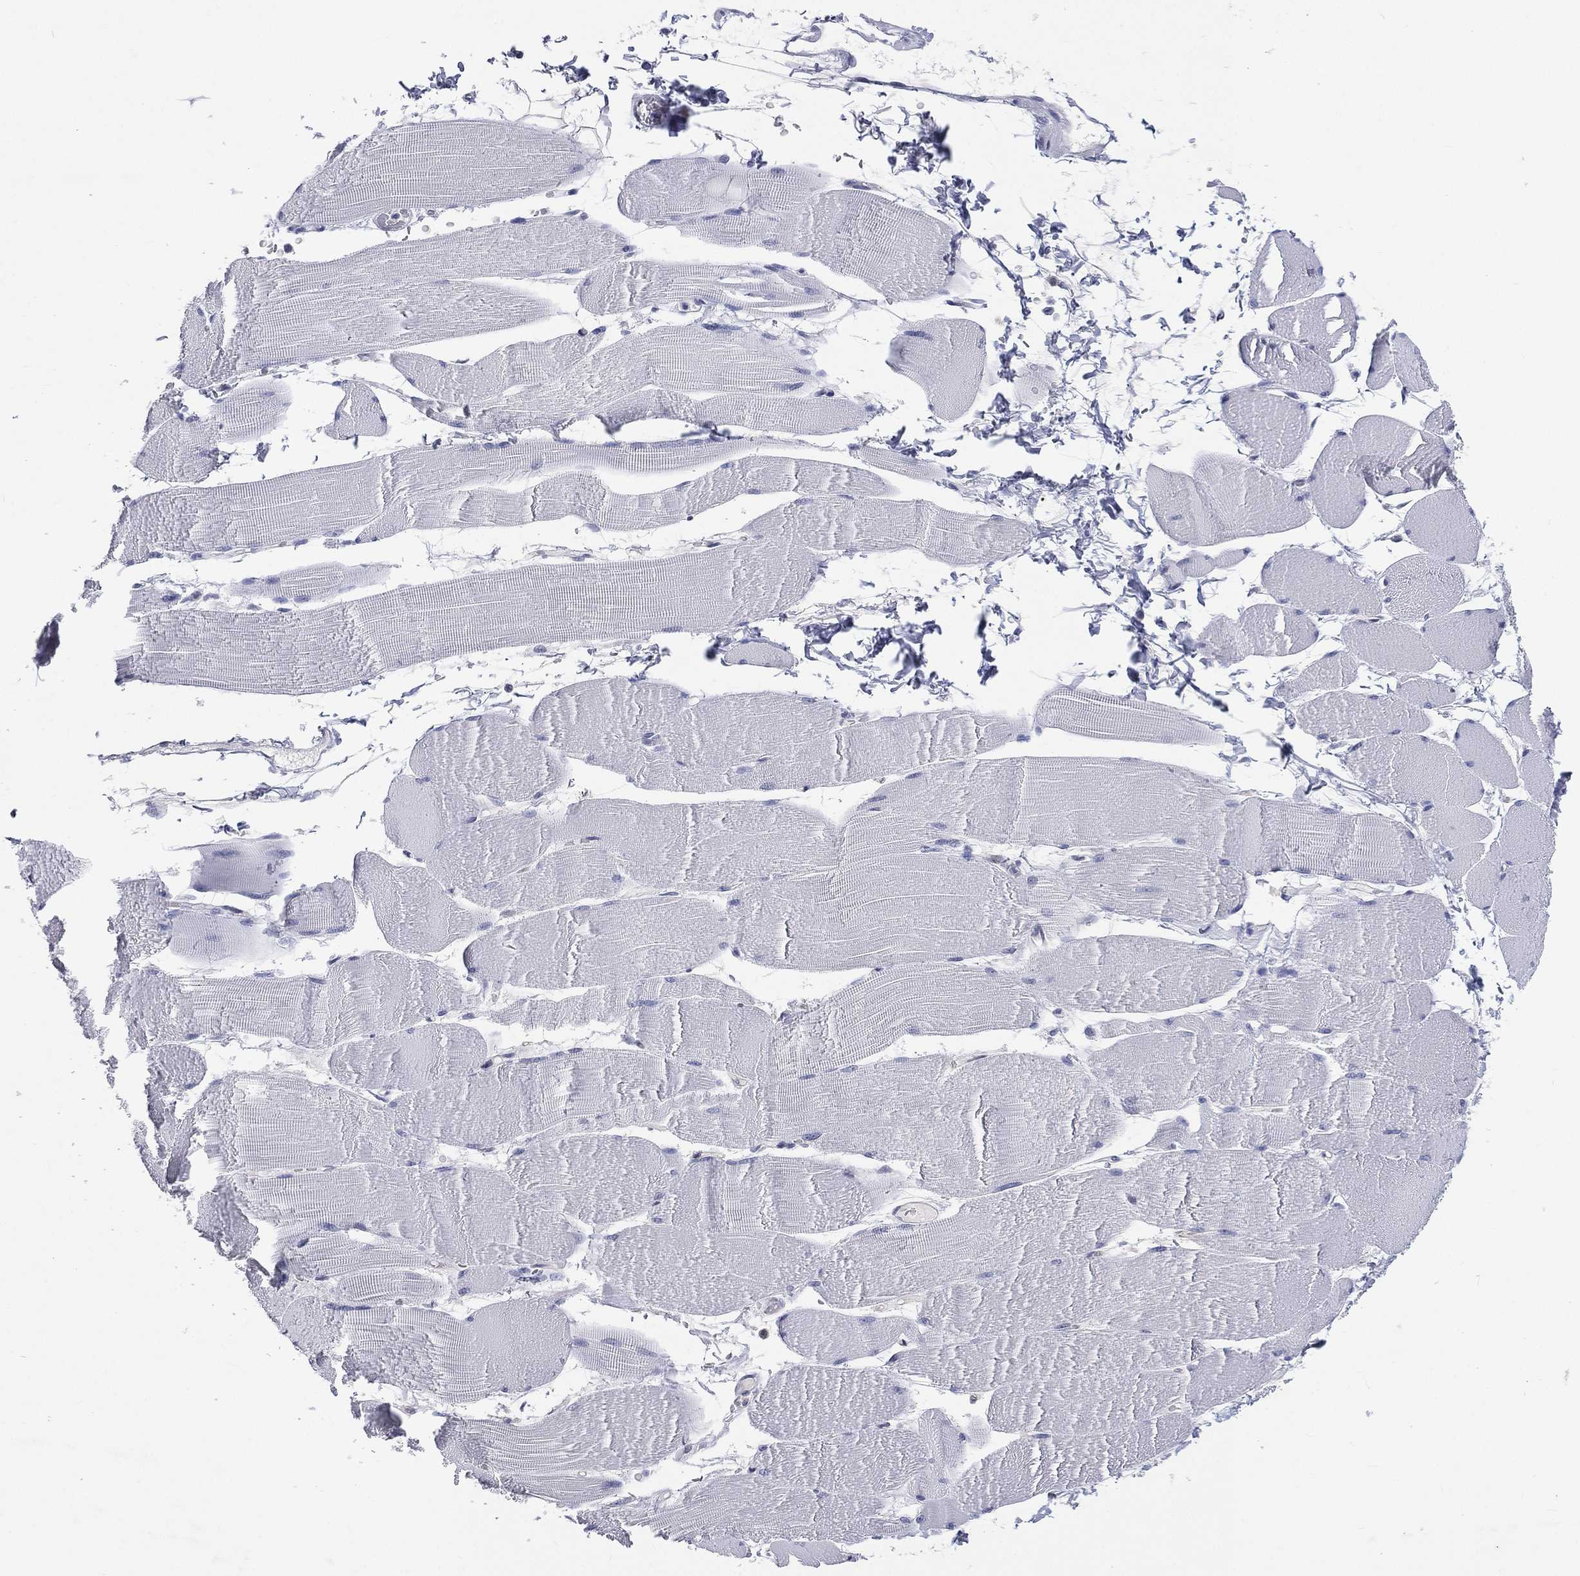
{"staining": {"intensity": "negative", "quantity": "none", "location": "none"}, "tissue": "skeletal muscle", "cell_type": "Myocytes", "image_type": "normal", "snomed": [{"axis": "morphology", "description": "Normal tissue, NOS"}, {"axis": "topography", "description": "Skeletal muscle"}], "caption": "This is an immunohistochemistry (IHC) histopathology image of normal skeletal muscle. There is no staining in myocytes.", "gene": "SSX1", "patient": {"sex": "male", "age": 56}}